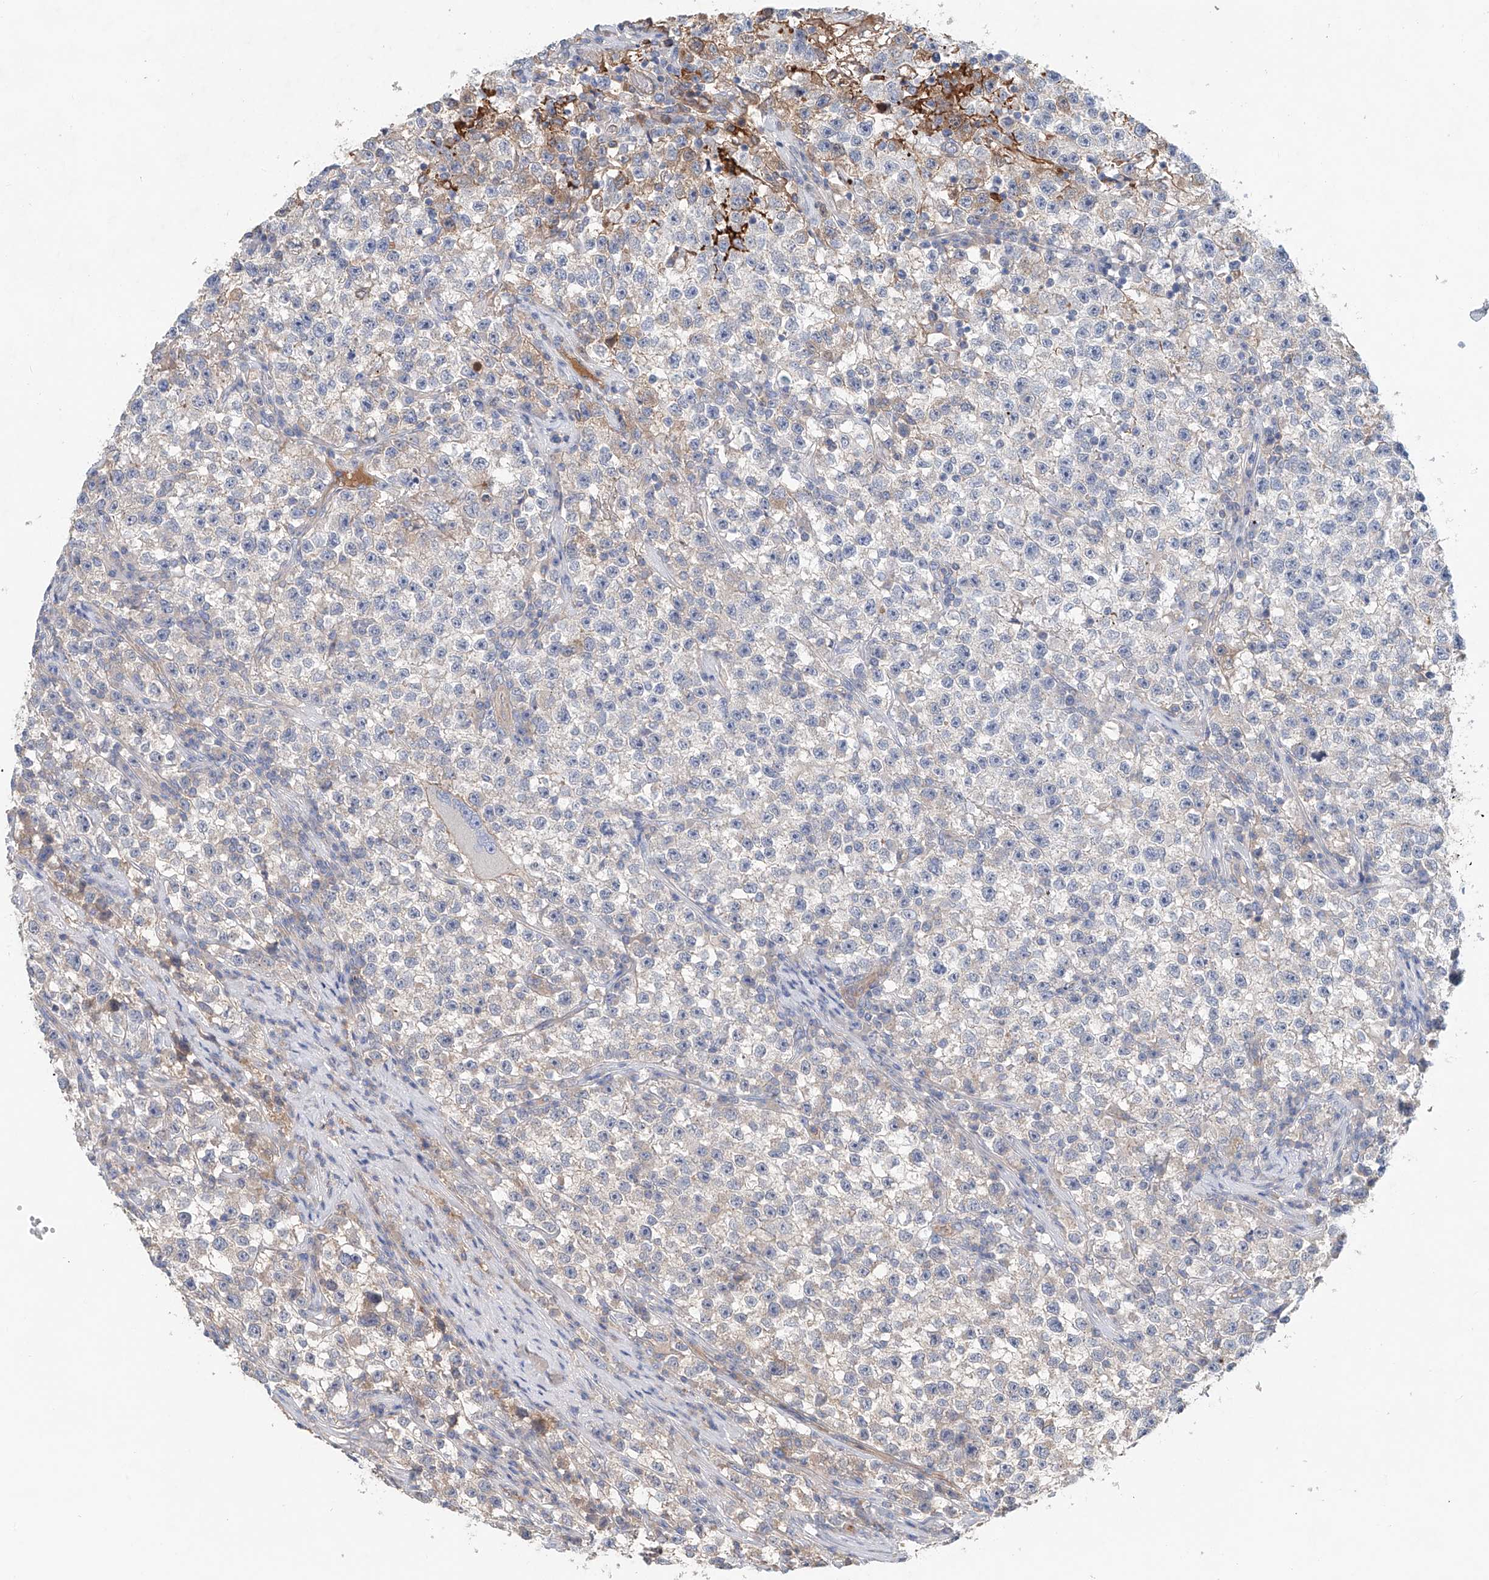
{"staining": {"intensity": "negative", "quantity": "none", "location": "none"}, "tissue": "testis cancer", "cell_type": "Tumor cells", "image_type": "cancer", "snomed": [{"axis": "morphology", "description": "Seminoma, NOS"}, {"axis": "topography", "description": "Testis"}], "caption": "The image reveals no significant positivity in tumor cells of seminoma (testis).", "gene": "FRYL", "patient": {"sex": "male", "age": 22}}